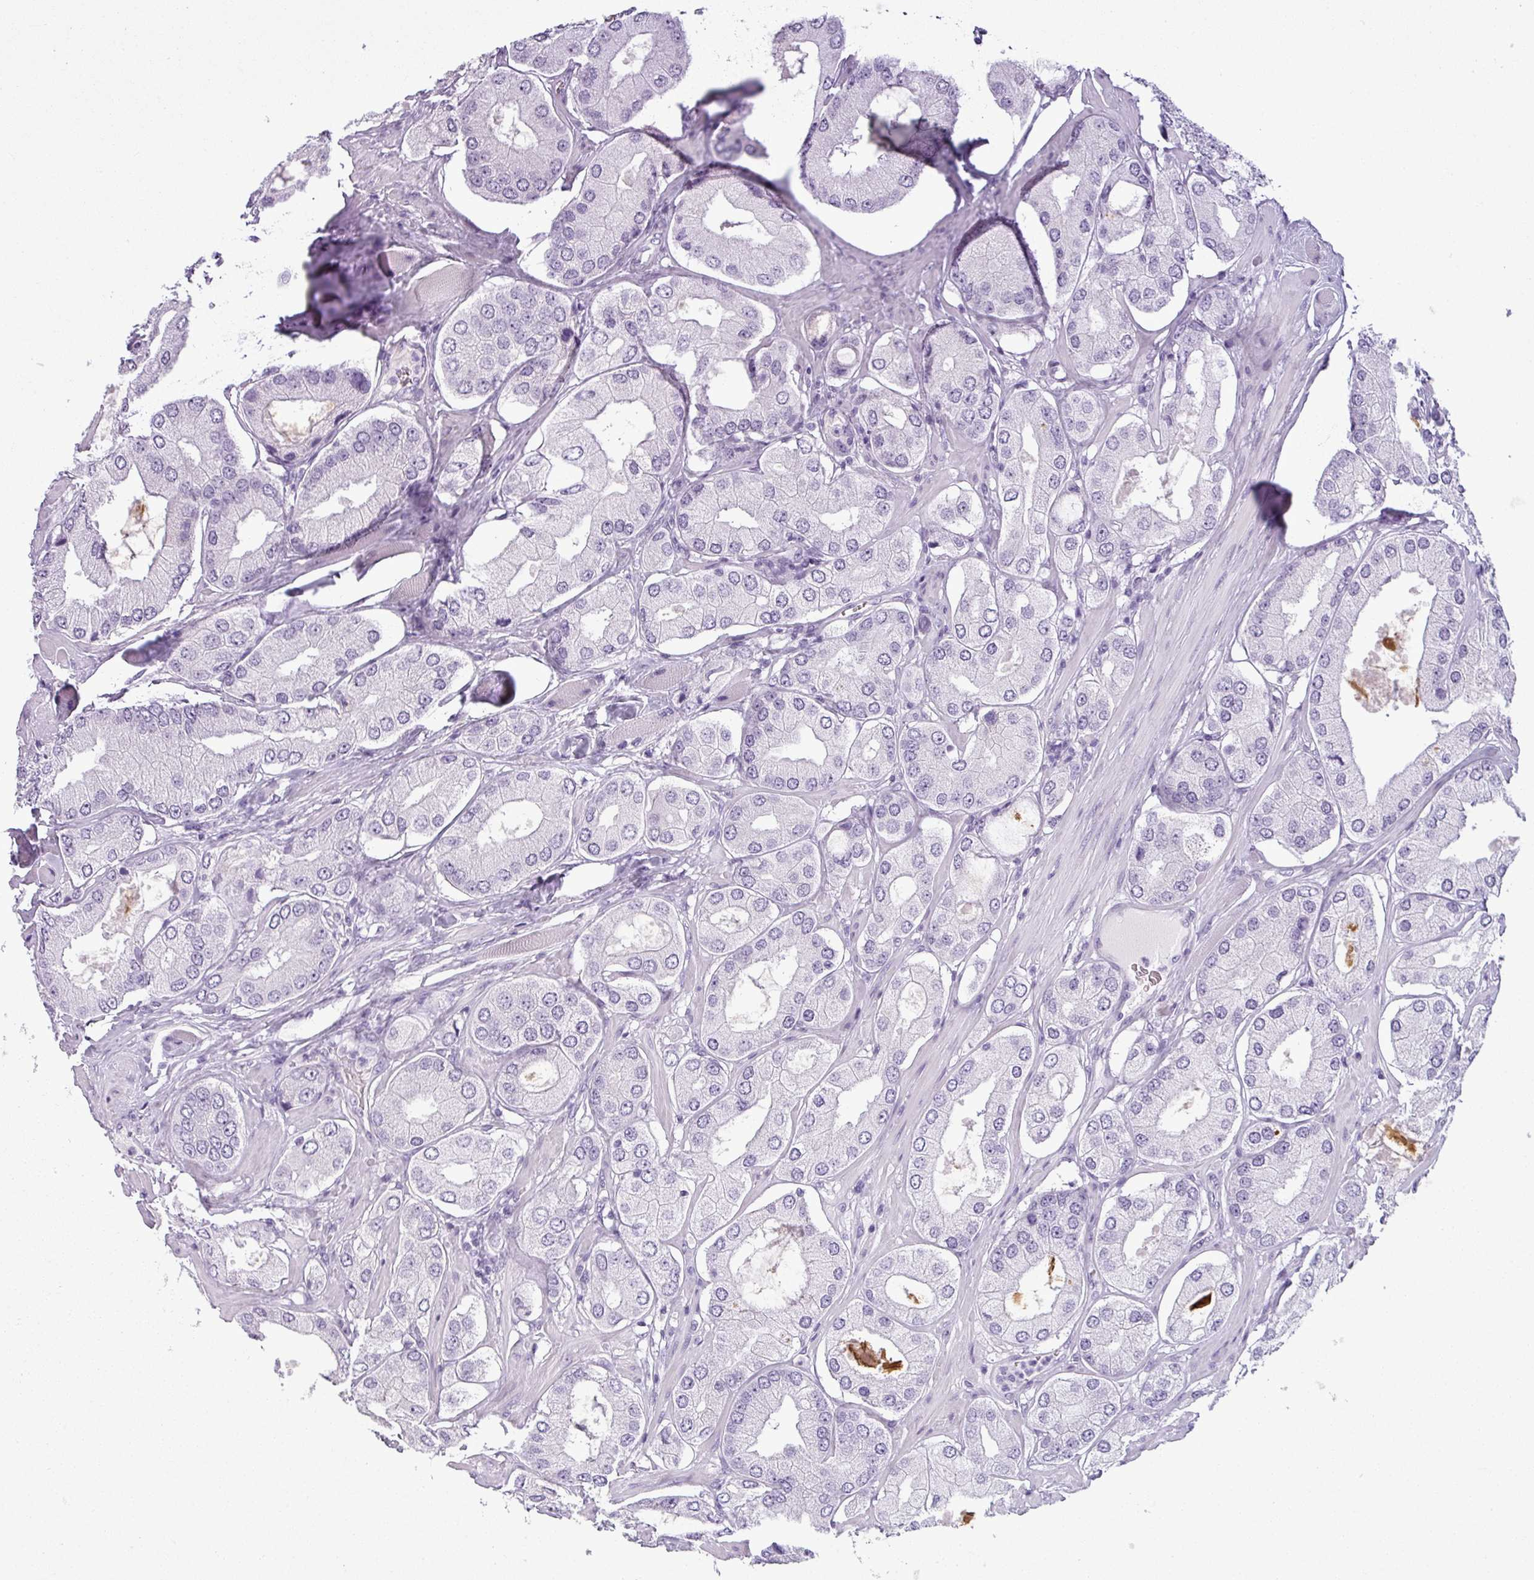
{"staining": {"intensity": "negative", "quantity": "none", "location": "none"}, "tissue": "prostate cancer", "cell_type": "Tumor cells", "image_type": "cancer", "snomed": [{"axis": "morphology", "description": "Adenocarcinoma, Low grade"}, {"axis": "topography", "description": "Prostate"}], "caption": "Tumor cells are negative for protein expression in human prostate cancer (low-grade adenocarcinoma). The staining was performed using DAB (3,3'-diaminobenzidine) to visualize the protein expression in brown, while the nuclei were stained in blue with hematoxylin (Magnification: 20x).", "gene": "CDH16", "patient": {"sex": "male", "age": 42}}